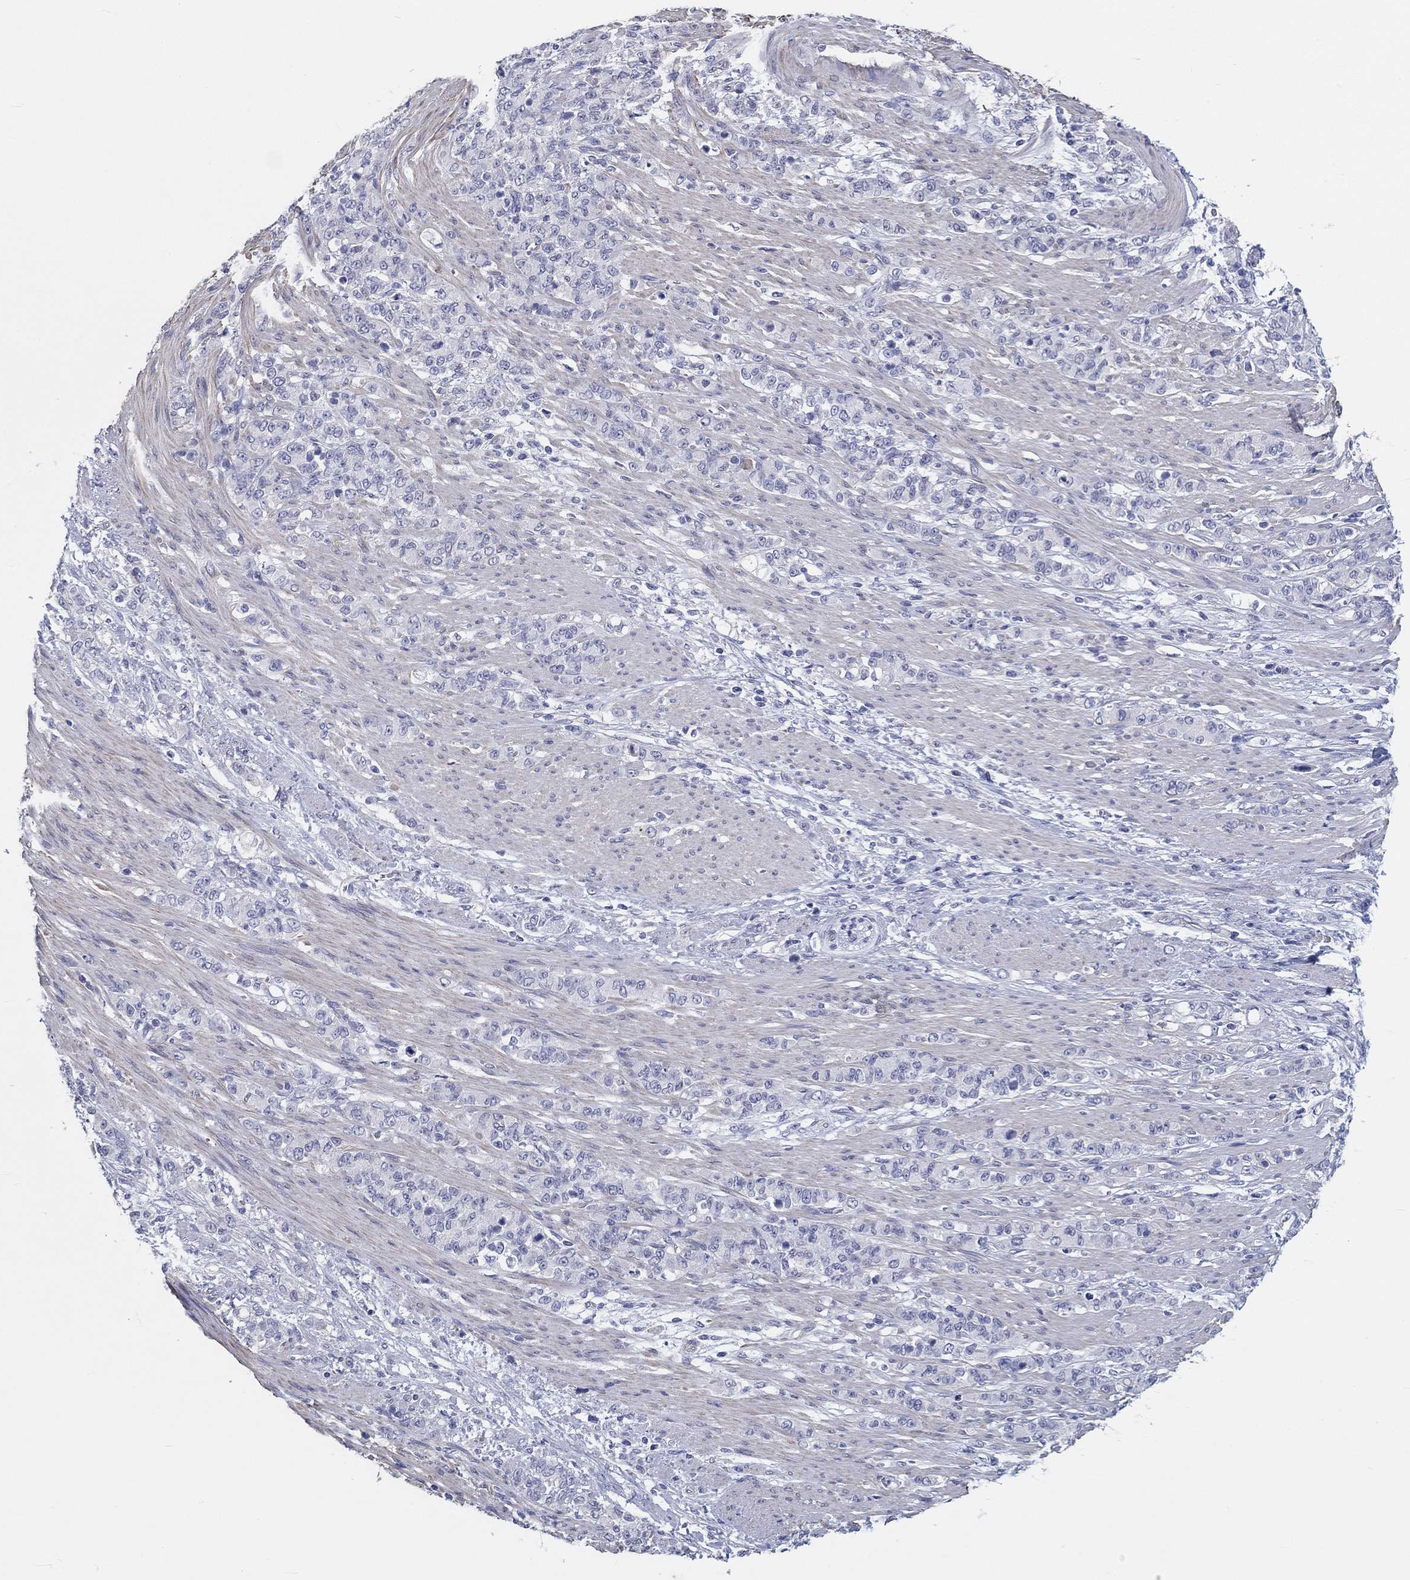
{"staining": {"intensity": "negative", "quantity": "none", "location": "none"}, "tissue": "stomach cancer", "cell_type": "Tumor cells", "image_type": "cancer", "snomed": [{"axis": "morphology", "description": "Normal tissue, NOS"}, {"axis": "morphology", "description": "Adenocarcinoma, NOS"}, {"axis": "topography", "description": "Stomach"}], "caption": "Human stomach cancer stained for a protein using immunohistochemistry (IHC) displays no staining in tumor cells.", "gene": "CRYGD", "patient": {"sex": "female", "age": 79}}